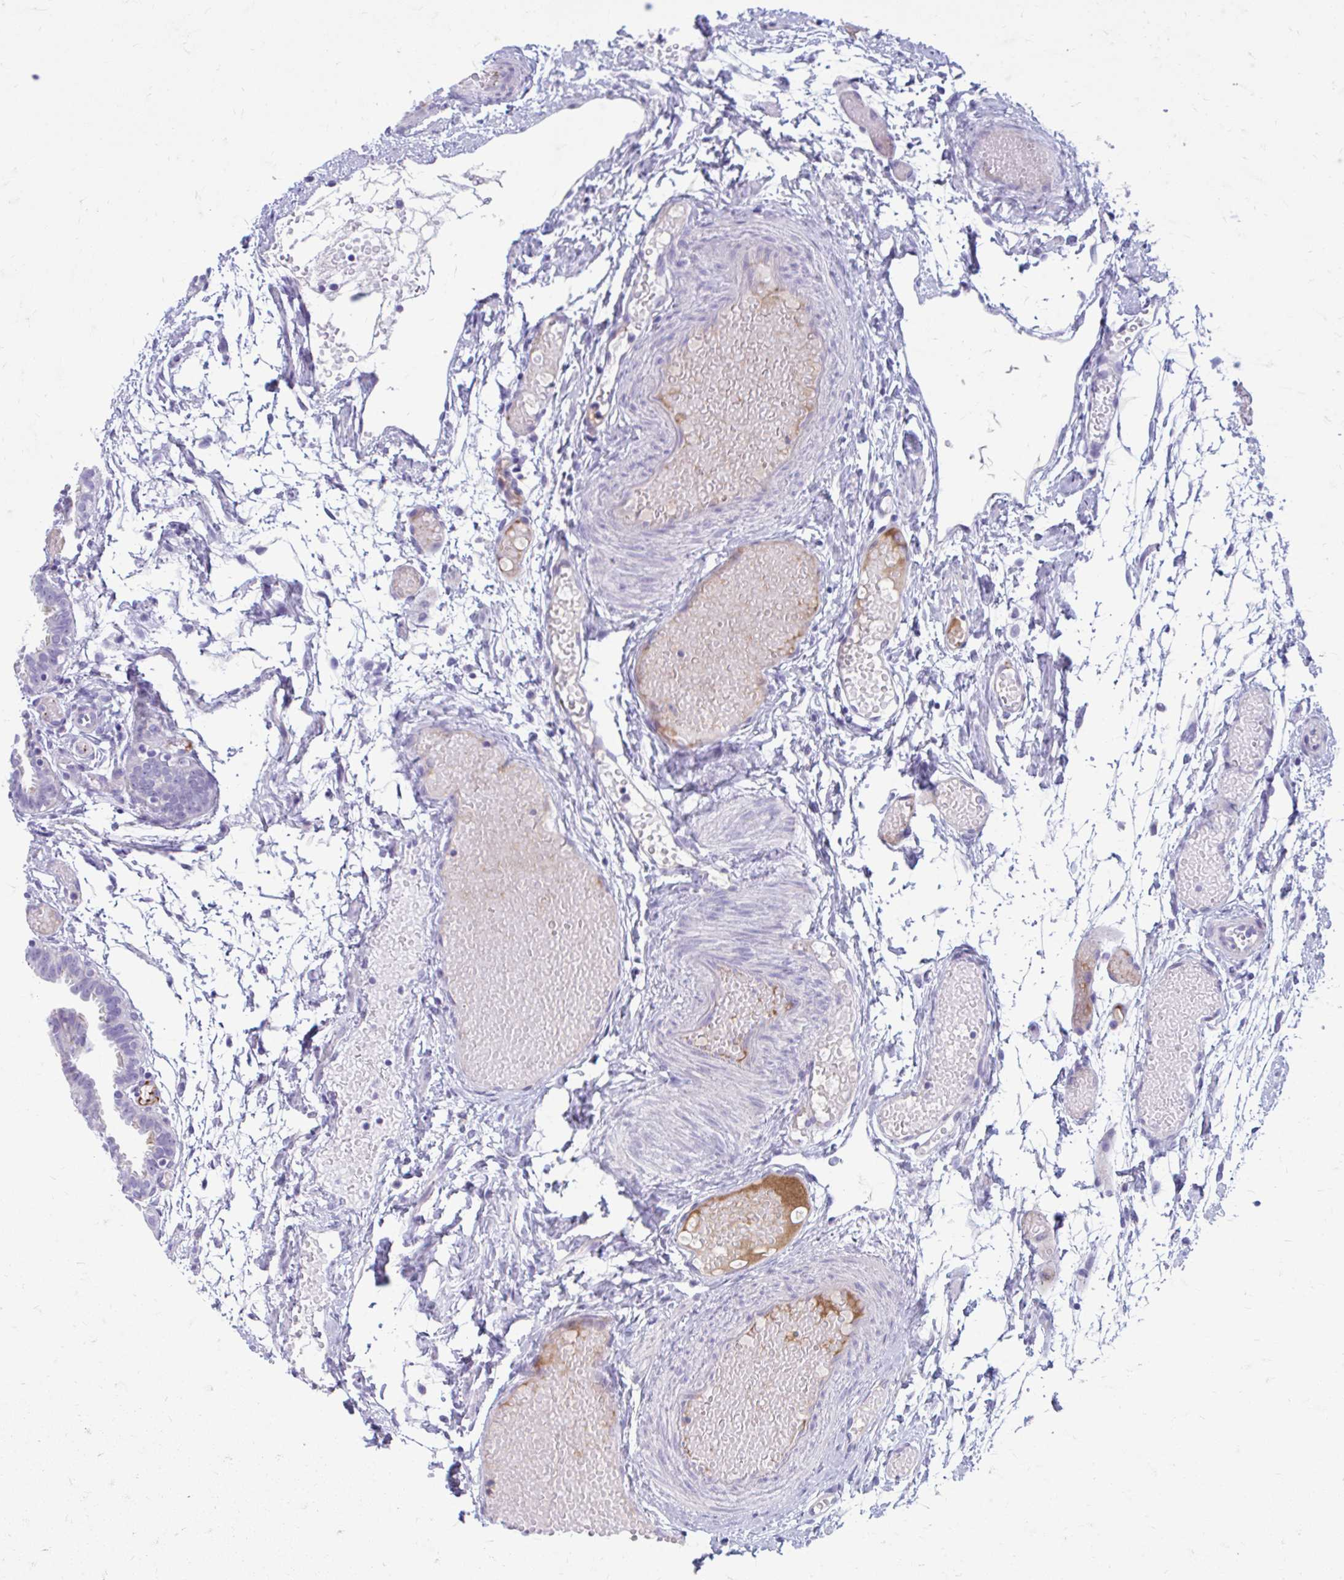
{"staining": {"intensity": "negative", "quantity": "none", "location": "none"}, "tissue": "fallopian tube", "cell_type": "Glandular cells", "image_type": "normal", "snomed": [{"axis": "morphology", "description": "Normal tissue, NOS"}, {"axis": "topography", "description": "Fallopian tube"}], "caption": "Benign fallopian tube was stained to show a protein in brown. There is no significant staining in glandular cells.", "gene": "C12orf71", "patient": {"sex": "female", "age": 37}}